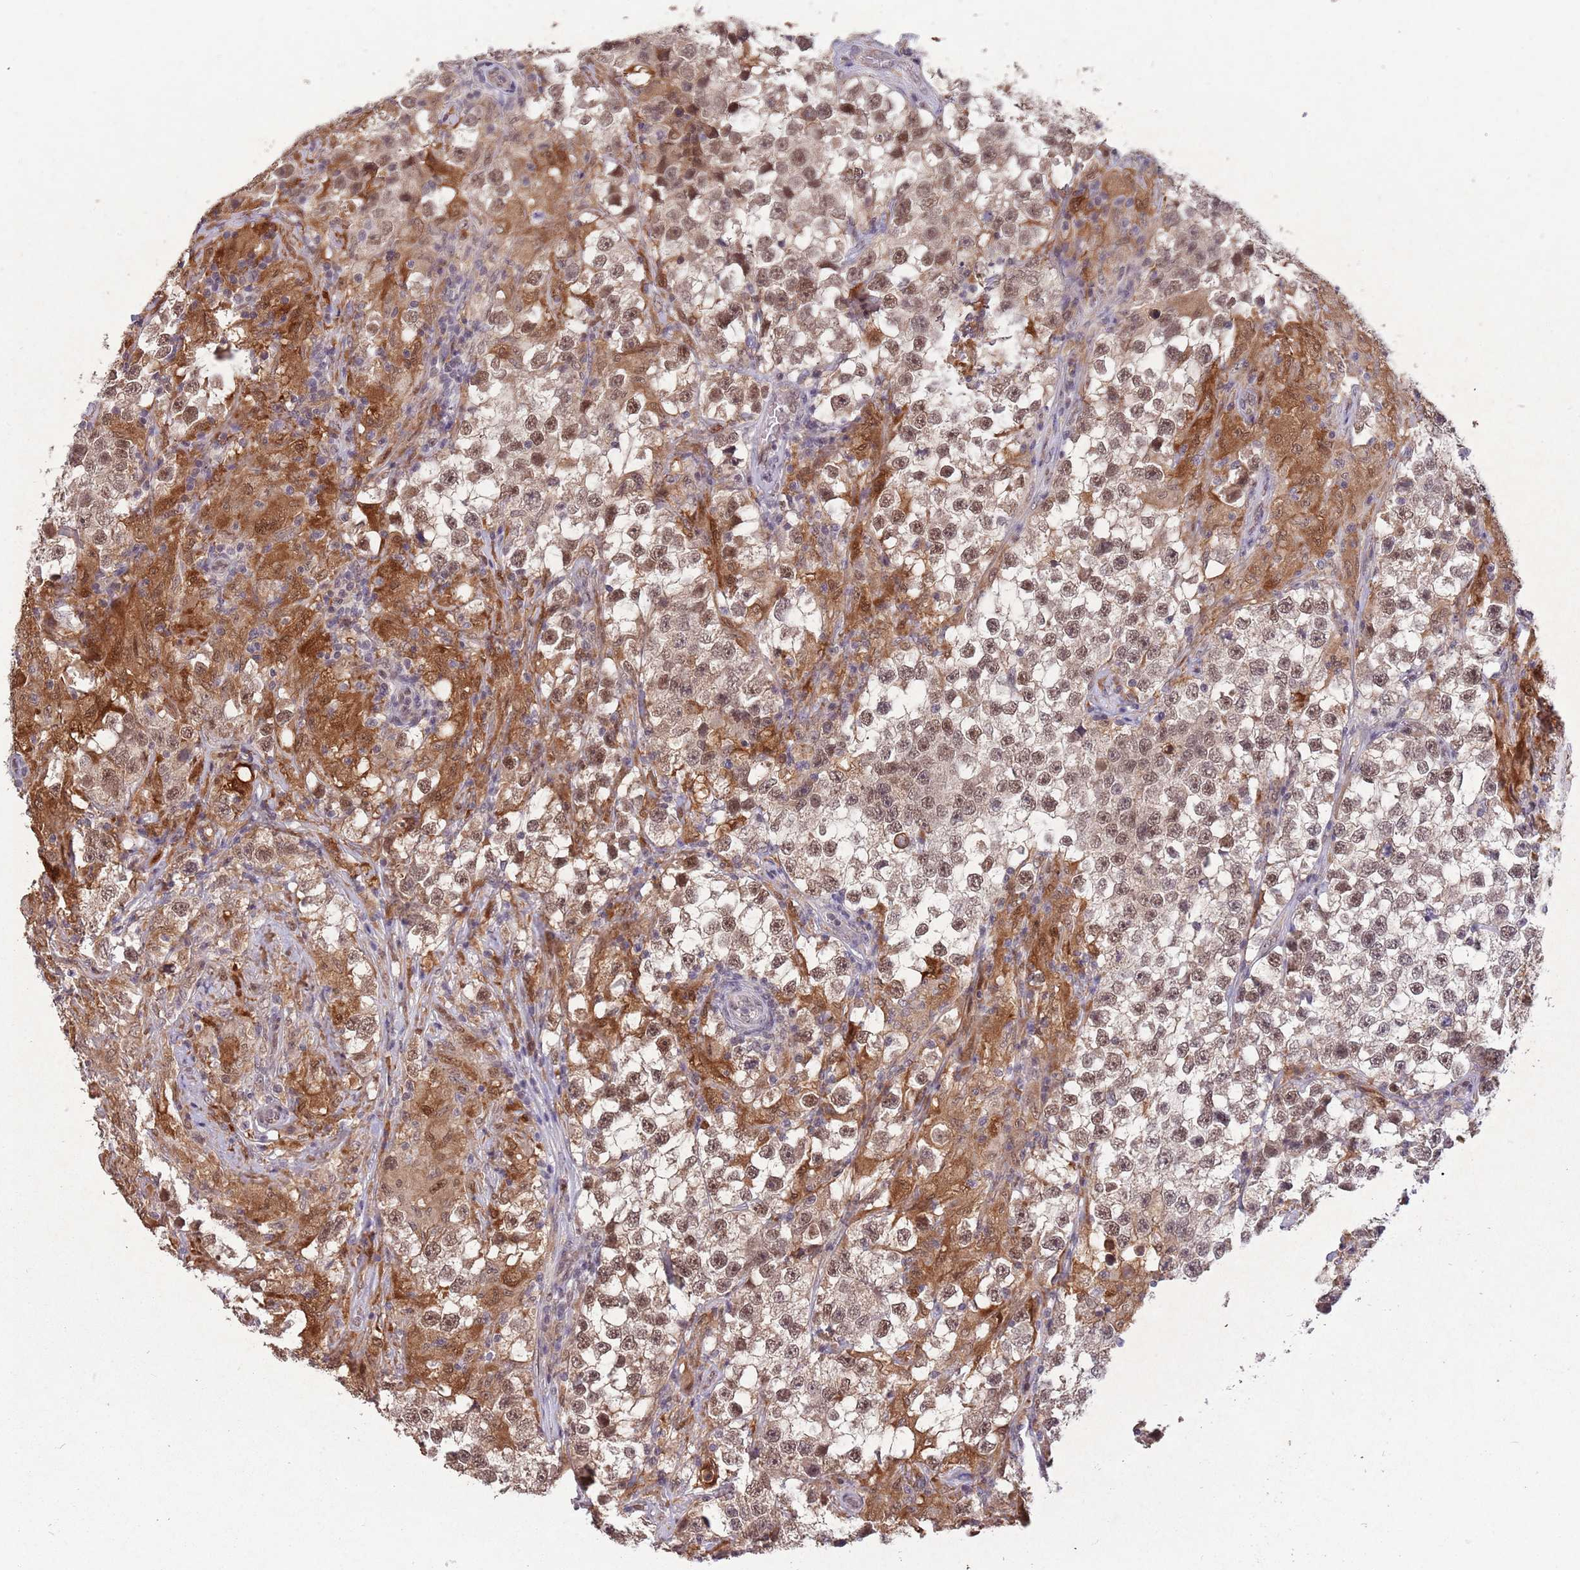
{"staining": {"intensity": "moderate", "quantity": ">75%", "location": "nuclear"}, "tissue": "testis cancer", "cell_type": "Tumor cells", "image_type": "cancer", "snomed": [{"axis": "morphology", "description": "Seminoma, NOS"}, {"axis": "topography", "description": "Testis"}], "caption": "This is an image of immunohistochemistry staining of seminoma (testis), which shows moderate positivity in the nuclear of tumor cells.", "gene": "ZNF639", "patient": {"sex": "male", "age": 46}}